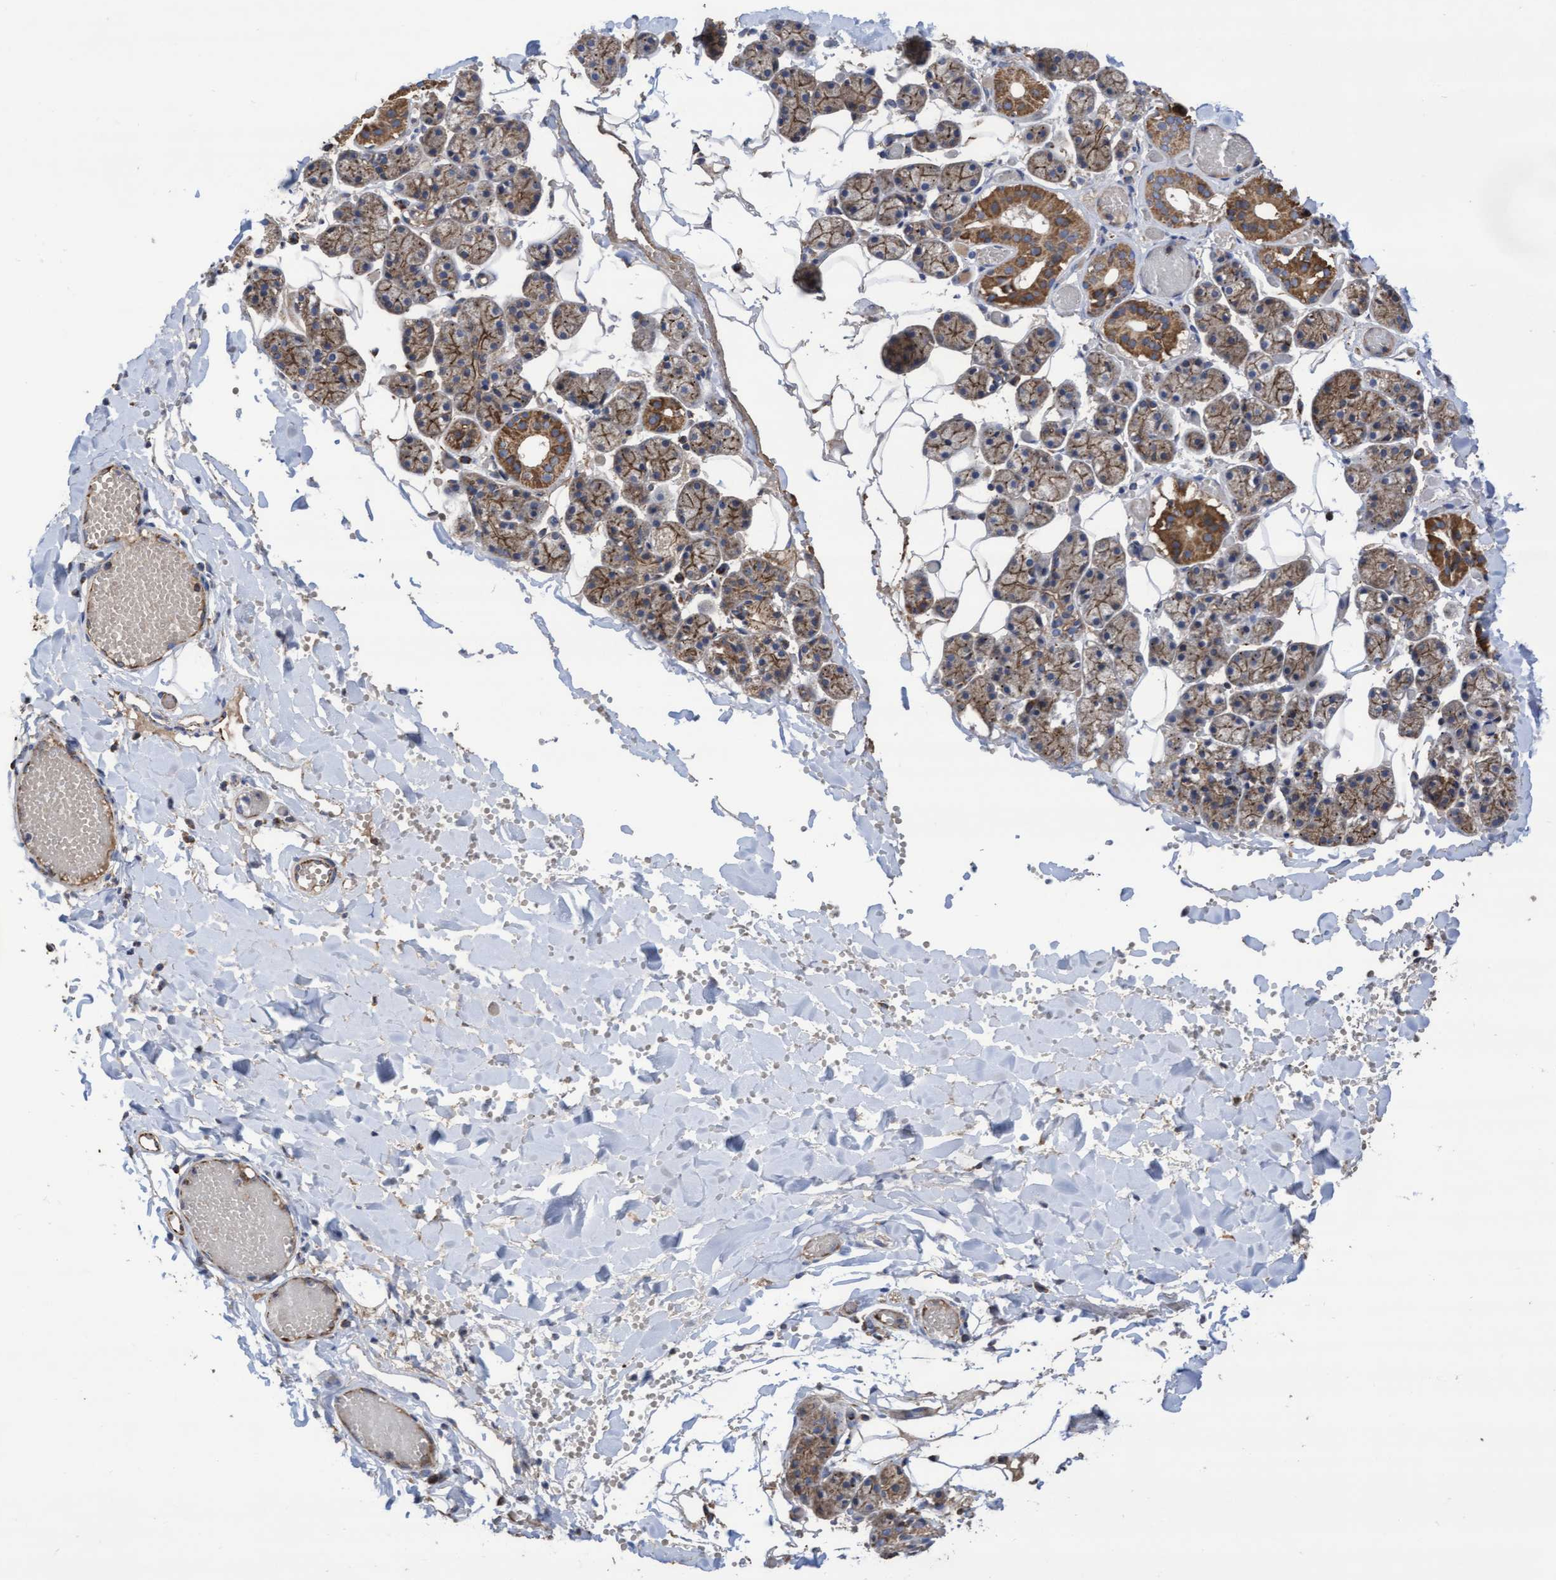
{"staining": {"intensity": "moderate", "quantity": ">75%", "location": "cytoplasmic/membranous"}, "tissue": "salivary gland", "cell_type": "Glandular cells", "image_type": "normal", "snomed": [{"axis": "morphology", "description": "Normal tissue, NOS"}, {"axis": "topography", "description": "Salivary gland"}], "caption": "Glandular cells show moderate cytoplasmic/membranous positivity in approximately >75% of cells in unremarkable salivary gland.", "gene": "COBL", "patient": {"sex": "female", "age": 33}}